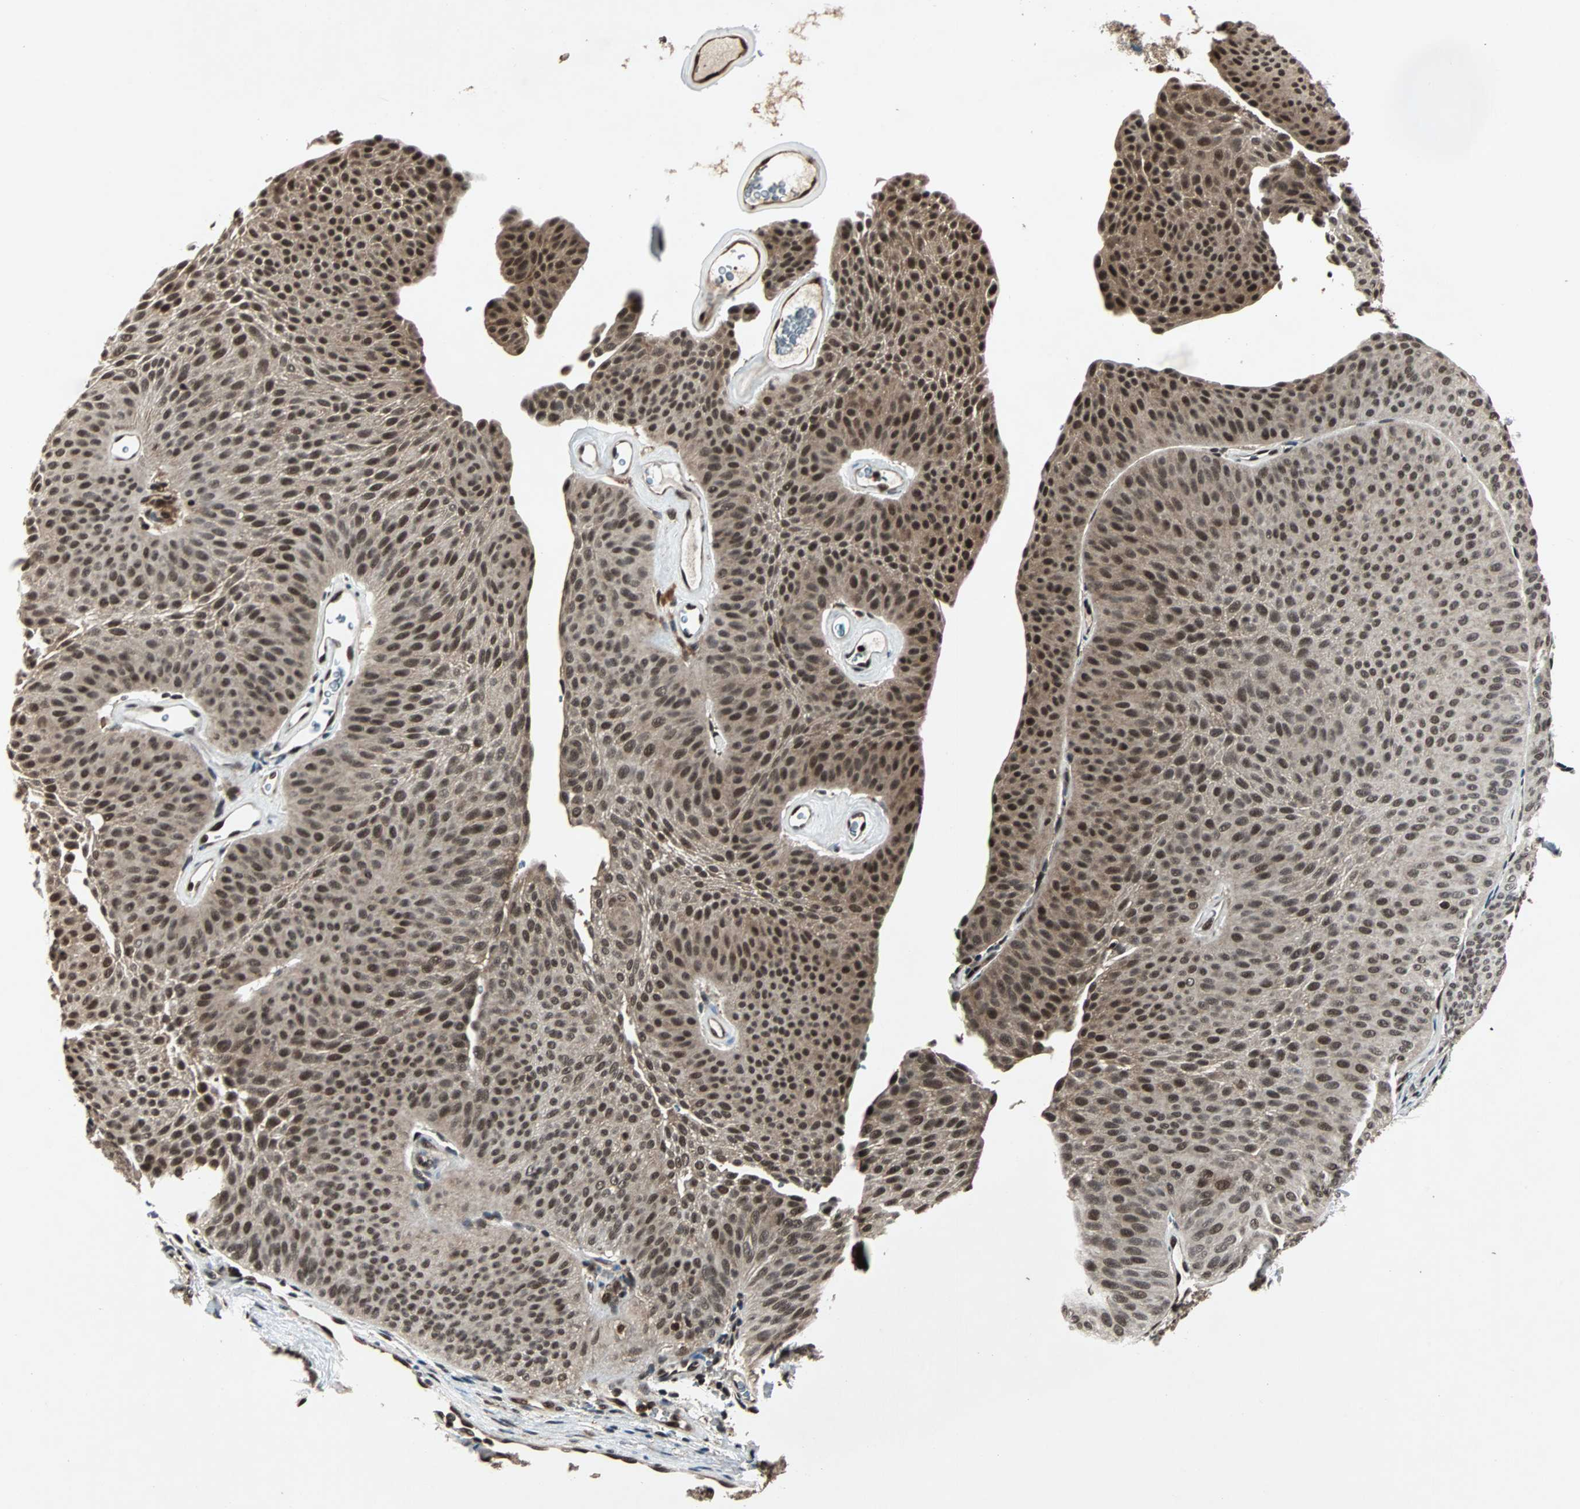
{"staining": {"intensity": "strong", "quantity": ">75%", "location": "cytoplasmic/membranous,nuclear"}, "tissue": "urothelial cancer", "cell_type": "Tumor cells", "image_type": "cancer", "snomed": [{"axis": "morphology", "description": "Urothelial carcinoma, Low grade"}, {"axis": "topography", "description": "Urinary bladder"}], "caption": "Urothelial cancer stained with DAB immunohistochemistry shows high levels of strong cytoplasmic/membranous and nuclear expression in about >75% of tumor cells. (Stains: DAB in brown, nuclei in blue, Microscopy: brightfield microscopy at high magnification).", "gene": "ACLY", "patient": {"sex": "female", "age": 60}}